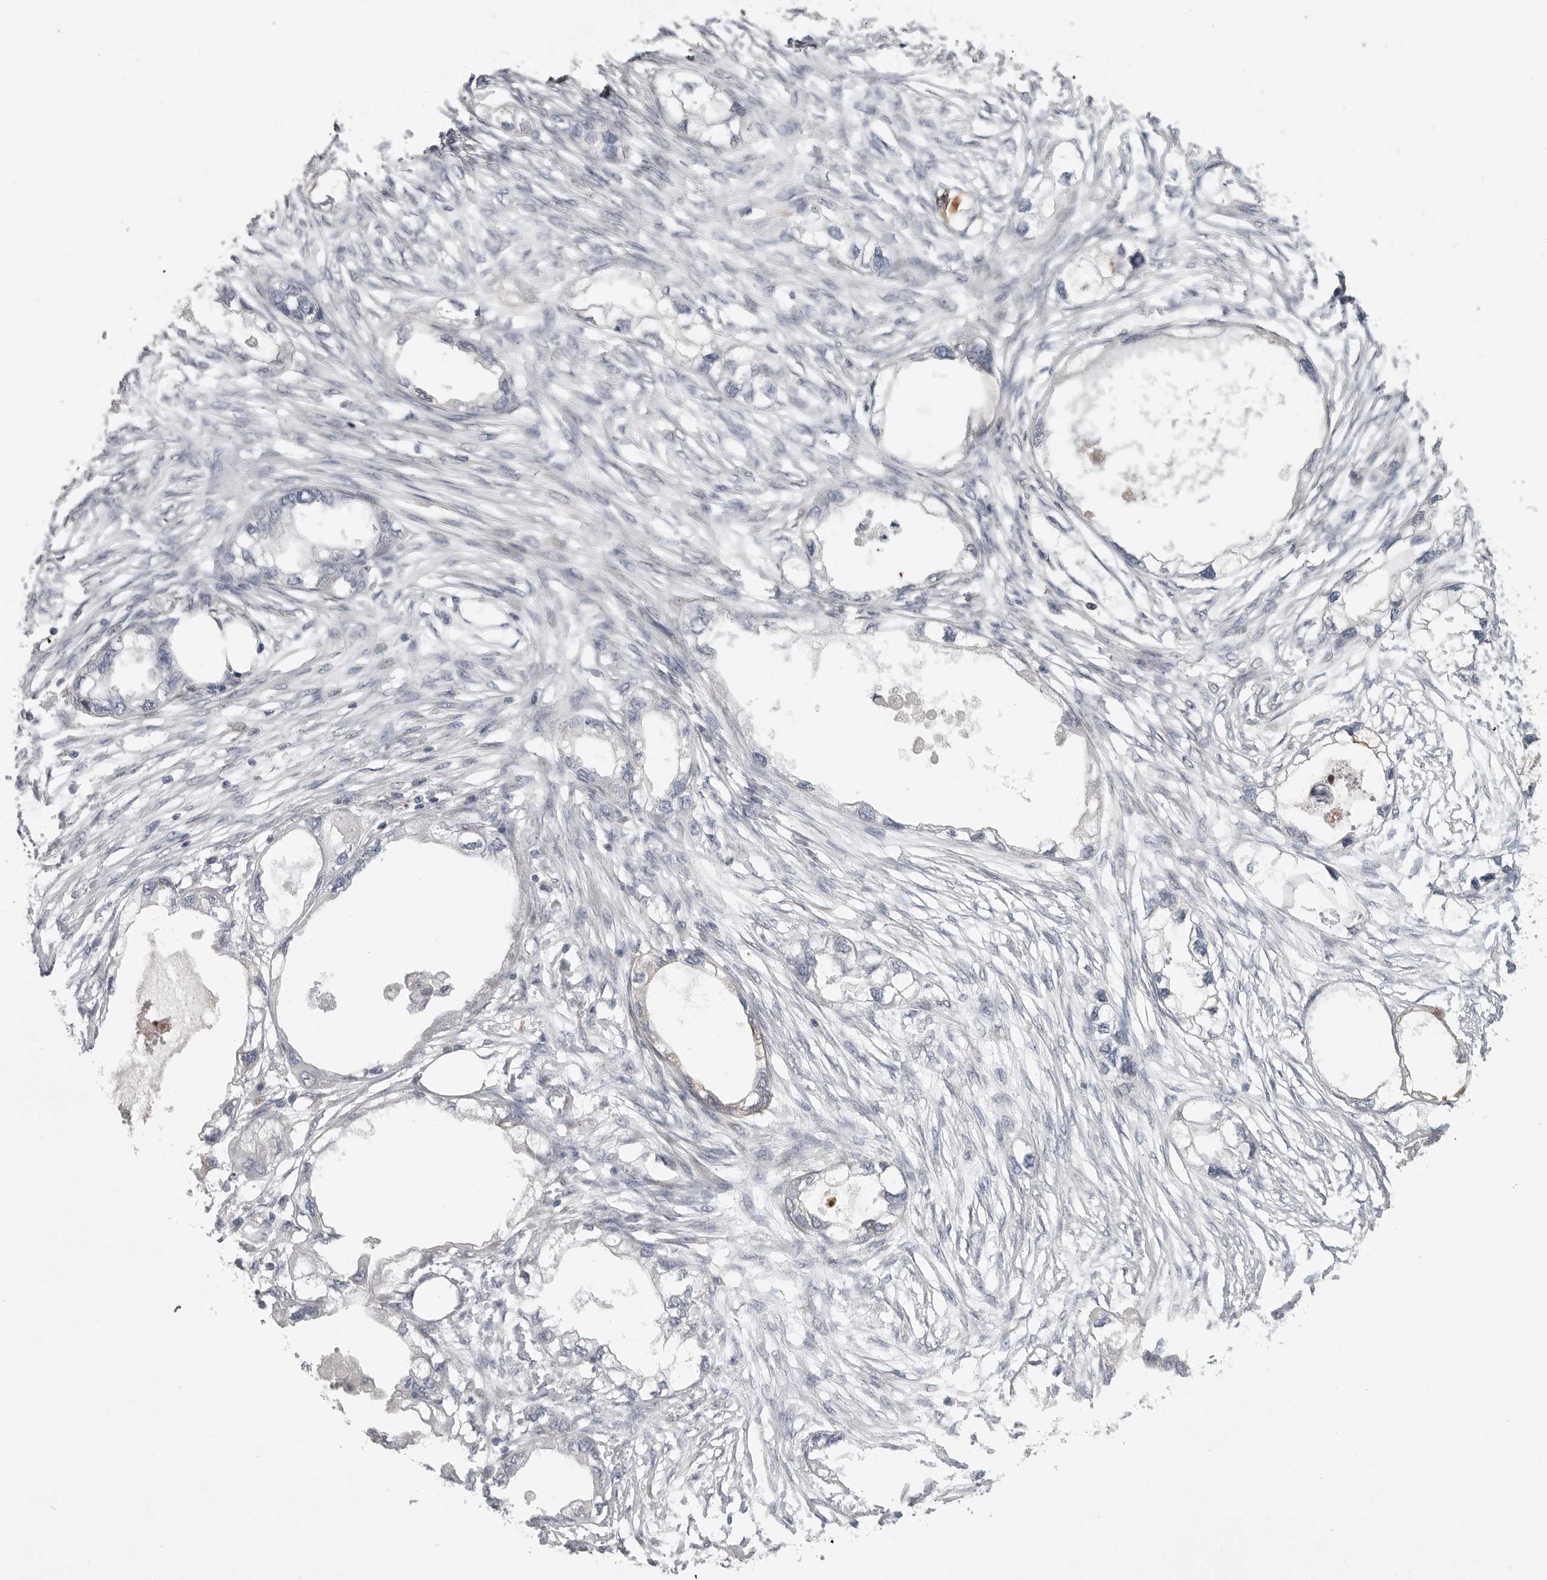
{"staining": {"intensity": "negative", "quantity": "none", "location": "none"}, "tissue": "endometrial cancer", "cell_type": "Tumor cells", "image_type": "cancer", "snomed": [{"axis": "morphology", "description": "Adenocarcinoma, NOS"}, {"axis": "morphology", "description": "Adenocarcinoma, metastatic, NOS"}, {"axis": "topography", "description": "Adipose tissue"}, {"axis": "topography", "description": "Endometrium"}], "caption": "This is a micrograph of immunohistochemistry staining of metastatic adenocarcinoma (endometrial), which shows no expression in tumor cells.", "gene": "SERPING1", "patient": {"sex": "female", "age": 67}}